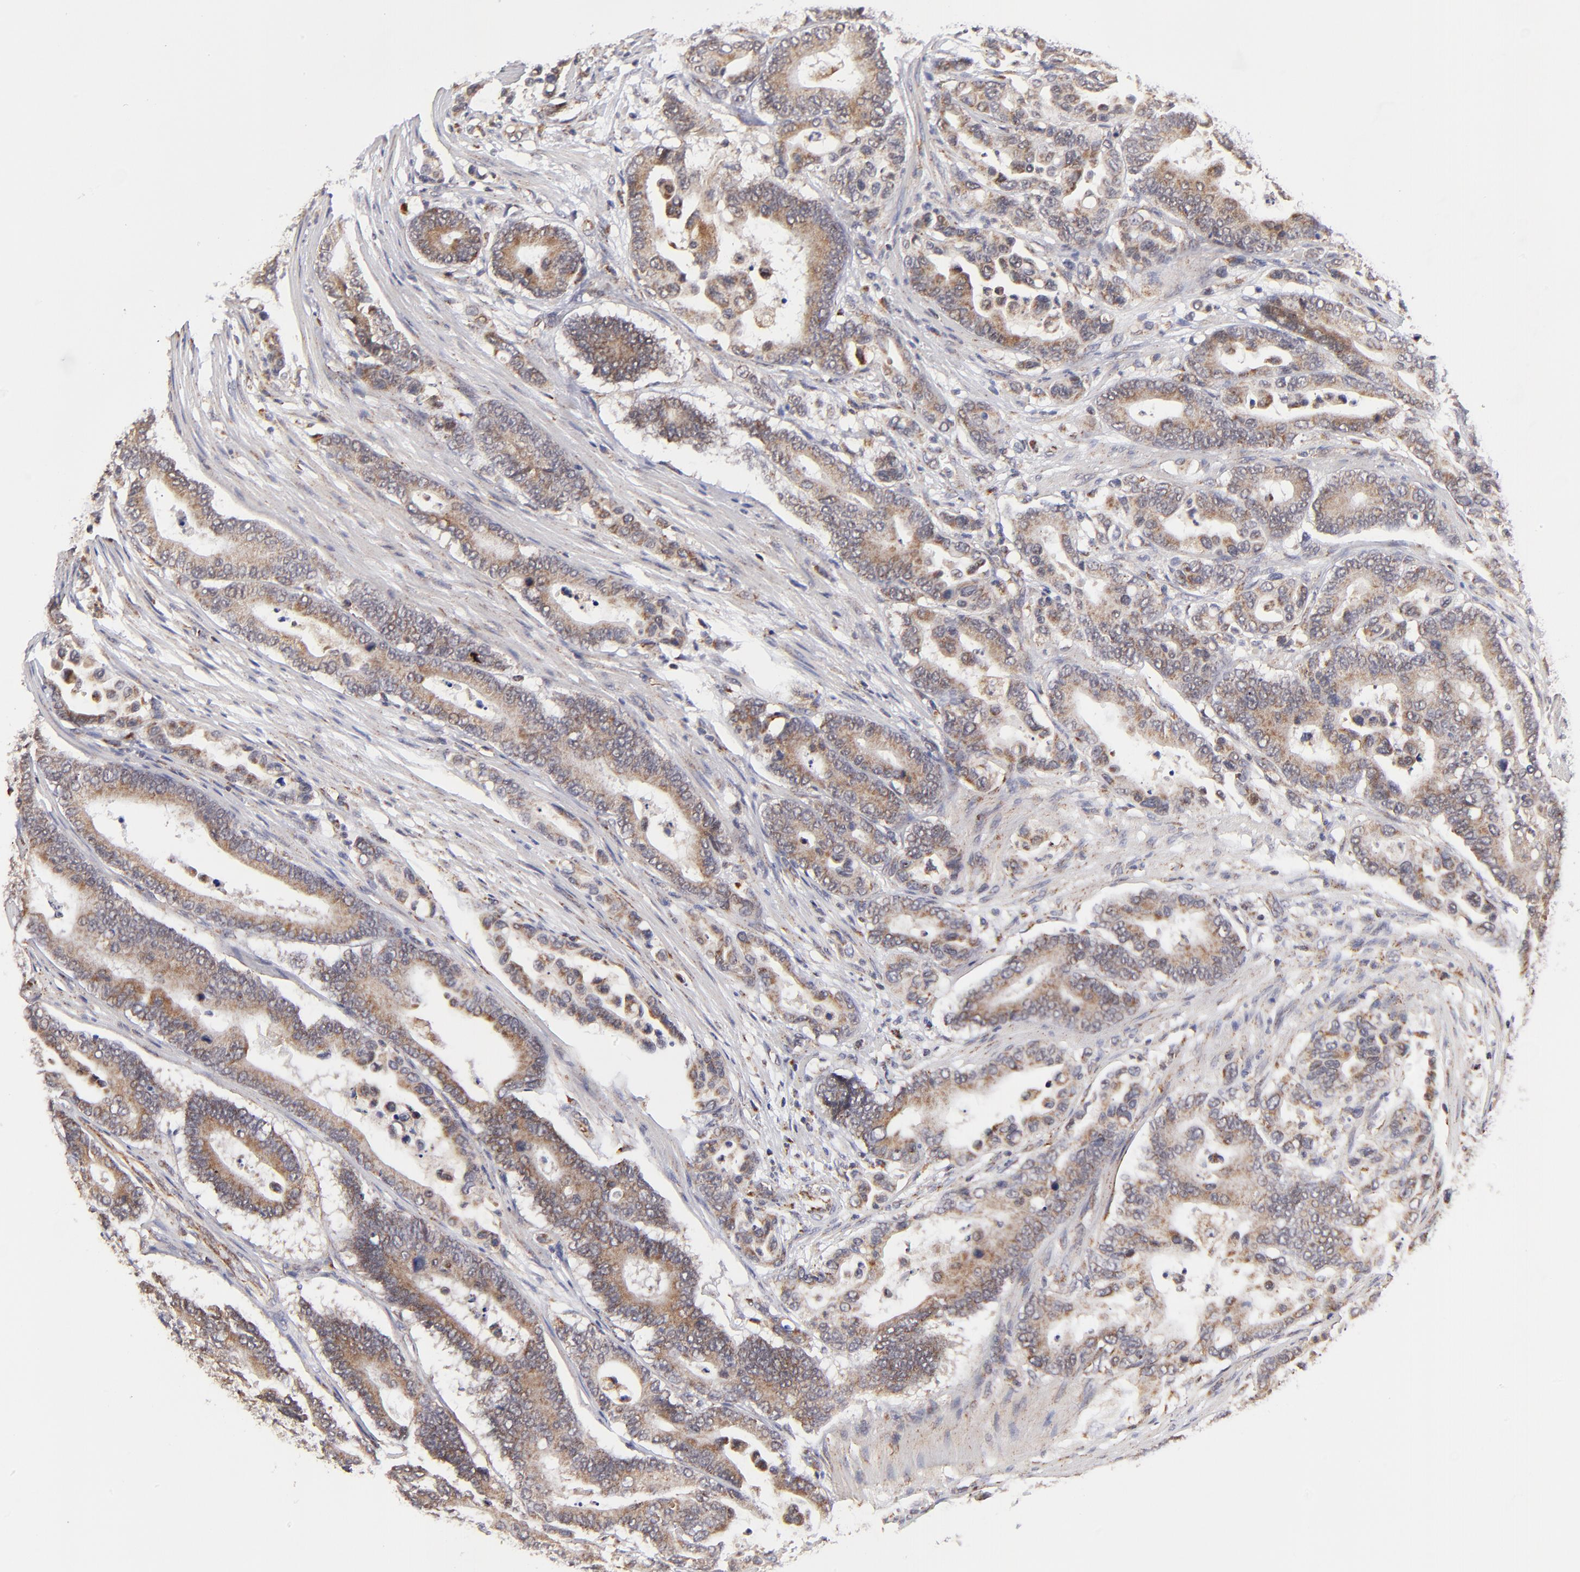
{"staining": {"intensity": "weak", "quantity": ">75%", "location": "cytoplasmic/membranous"}, "tissue": "colorectal cancer", "cell_type": "Tumor cells", "image_type": "cancer", "snomed": [{"axis": "morphology", "description": "Normal tissue, NOS"}, {"axis": "morphology", "description": "Adenocarcinoma, NOS"}, {"axis": "topography", "description": "Colon"}], "caption": "Human colorectal cancer (adenocarcinoma) stained for a protein (brown) demonstrates weak cytoplasmic/membranous positive staining in approximately >75% of tumor cells.", "gene": "MAP2K7", "patient": {"sex": "male", "age": 82}}